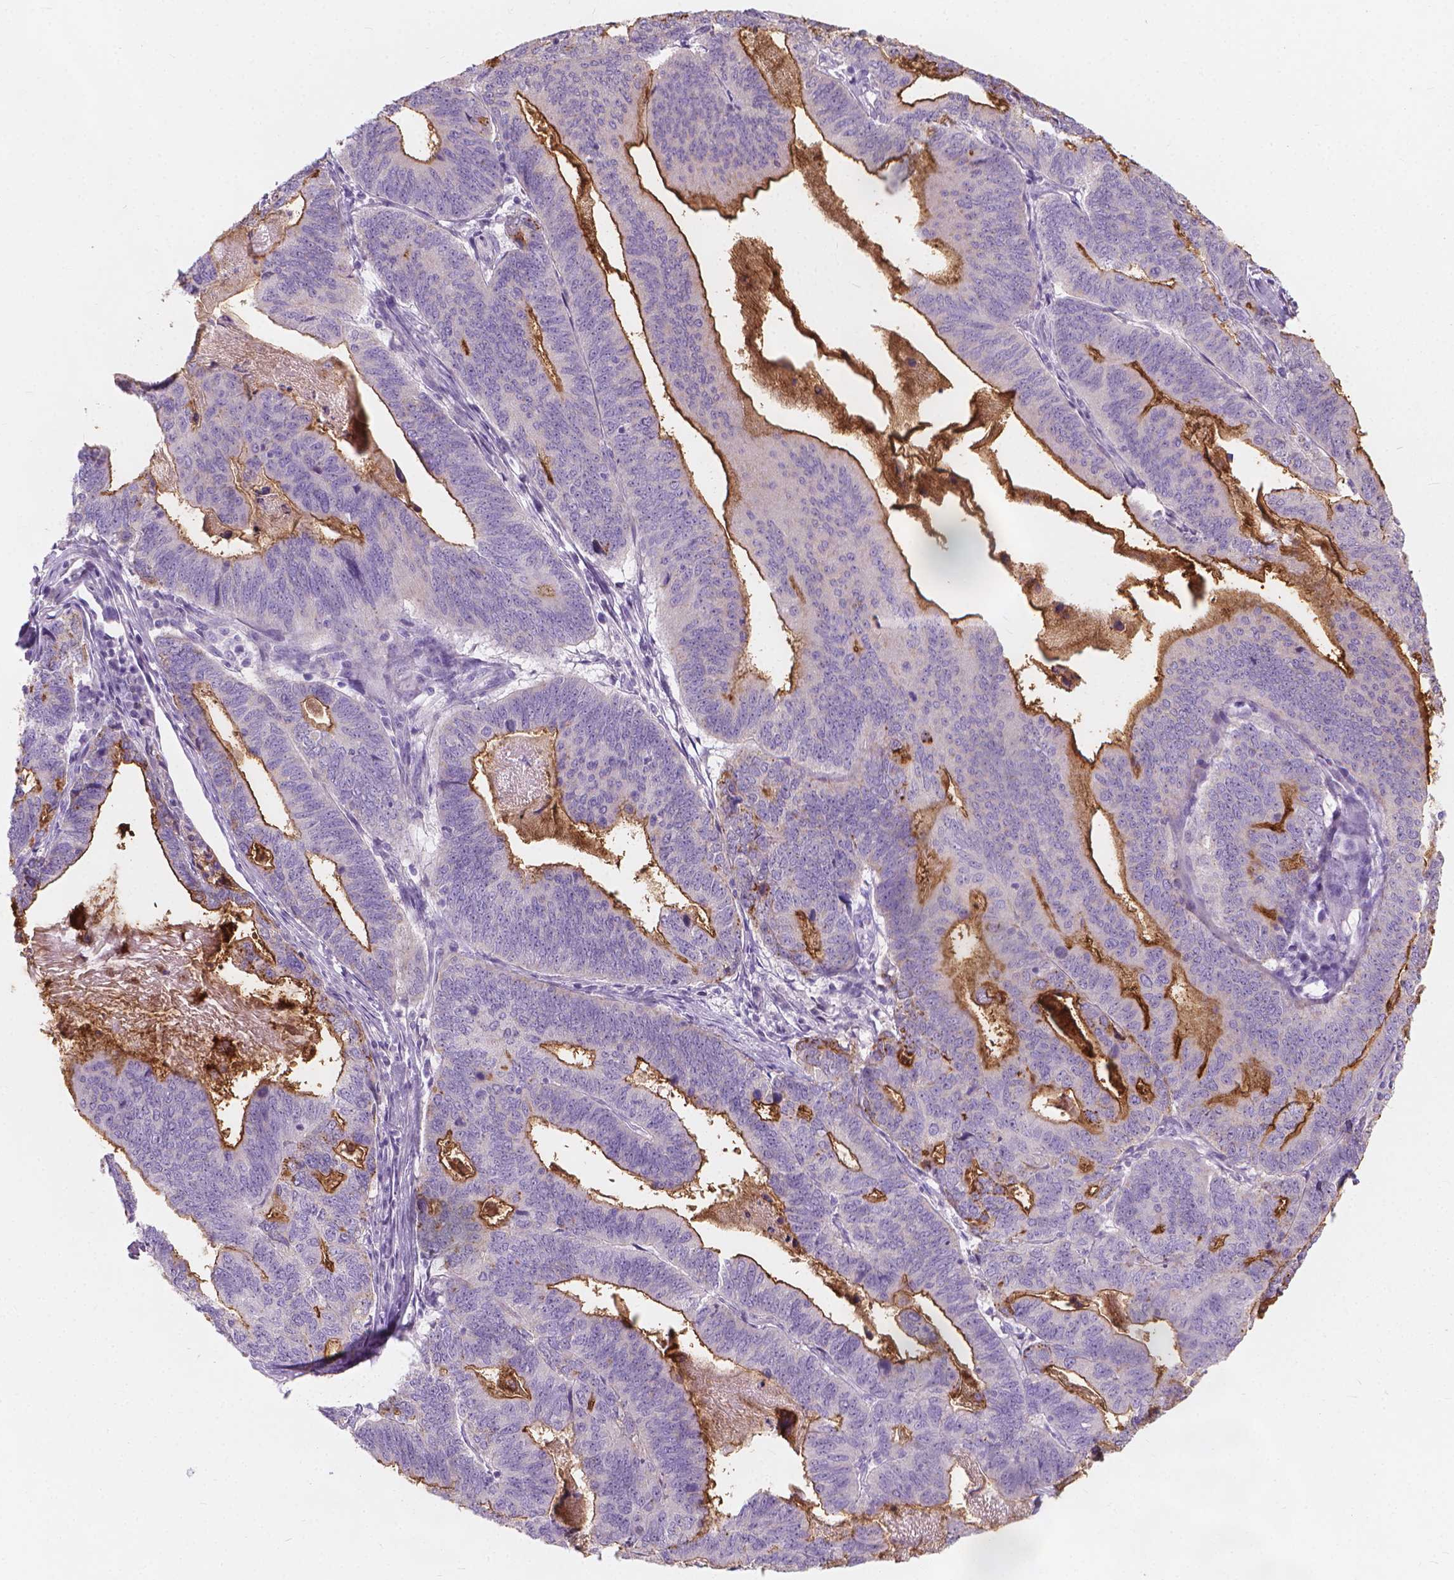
{"staining": {"intensity": "moderate", "quantity": "<25%", "location": "cytoplasmic/membranous"}, "tissue": "stomach cancer", "cell_type": "Tumor cells", "image_type": "cancer", "snomed": [{"axis": "morphology", "description": "Adenocarcinoma, NOS"}, {"axis": "topography", "description": "Stomach, upper"}], "caption": "Protein expression by immunohistochemistry displays moderate cytoplasmic/membranous expression in about <25% of tumor cells in stomach cancer. The protein of interest is shown in brown color, while the nuclei are stained blue.", "gene": "GPRC5A", "patient": {"sex": "female", "age": 67}}